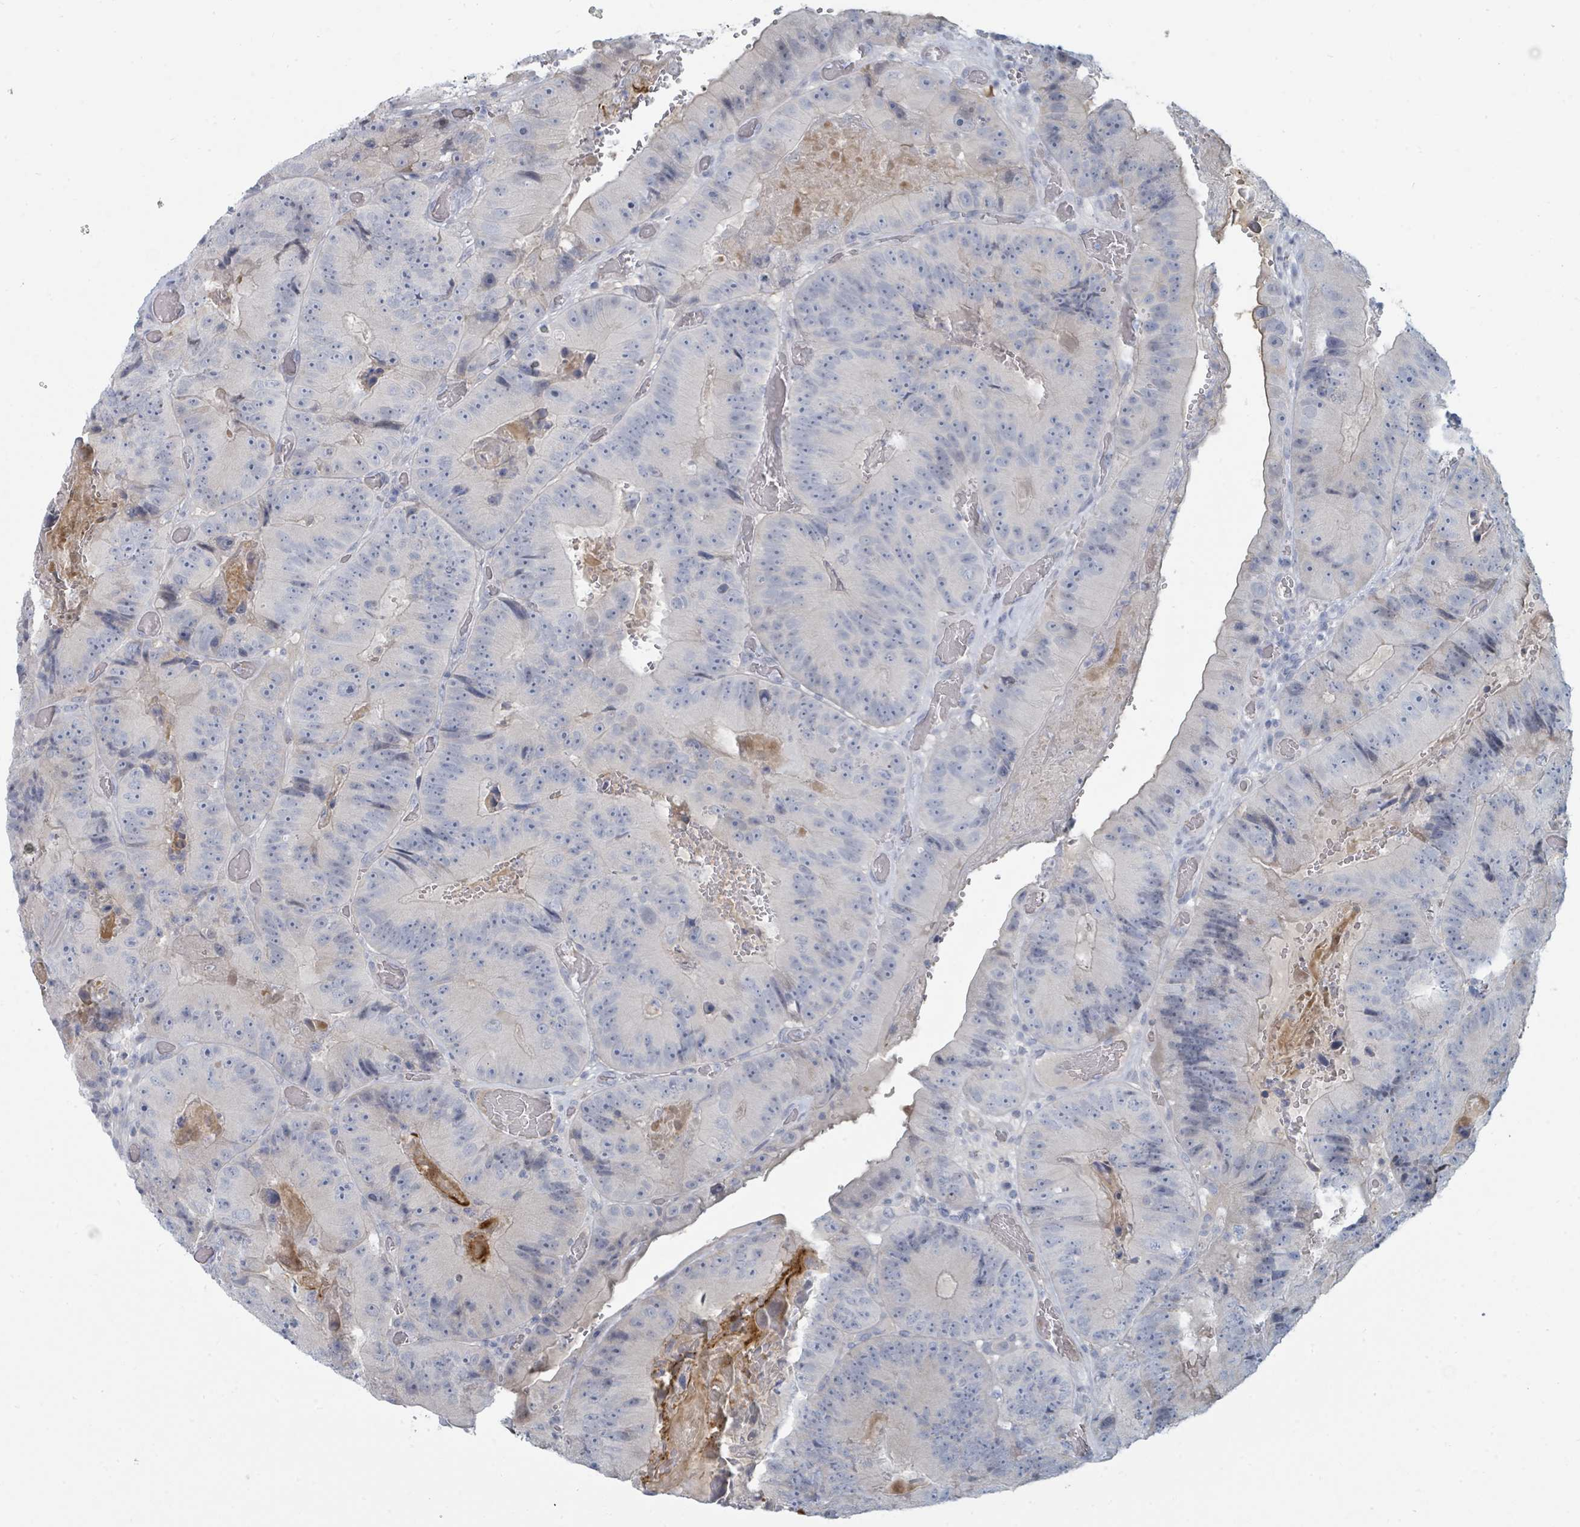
{"staining": {"intensity": "negative", "quantity": "none", "location": "none"}, "tissue": "colorectal cancer", "cell_type": "Tumor cells", "image_type": "cancer", "snomed": [{"axis": "morphology", "description": "Adenocarcinoma, NOS"}, {"axis": "topography", "description": "Colon"}], "caption": "The histopathology image shows no staining of tumor cells in colorectal cancer (adenocarcinoma).", "gene": "SLC25A45", "patient": {"sex": "female", "age": 86}}